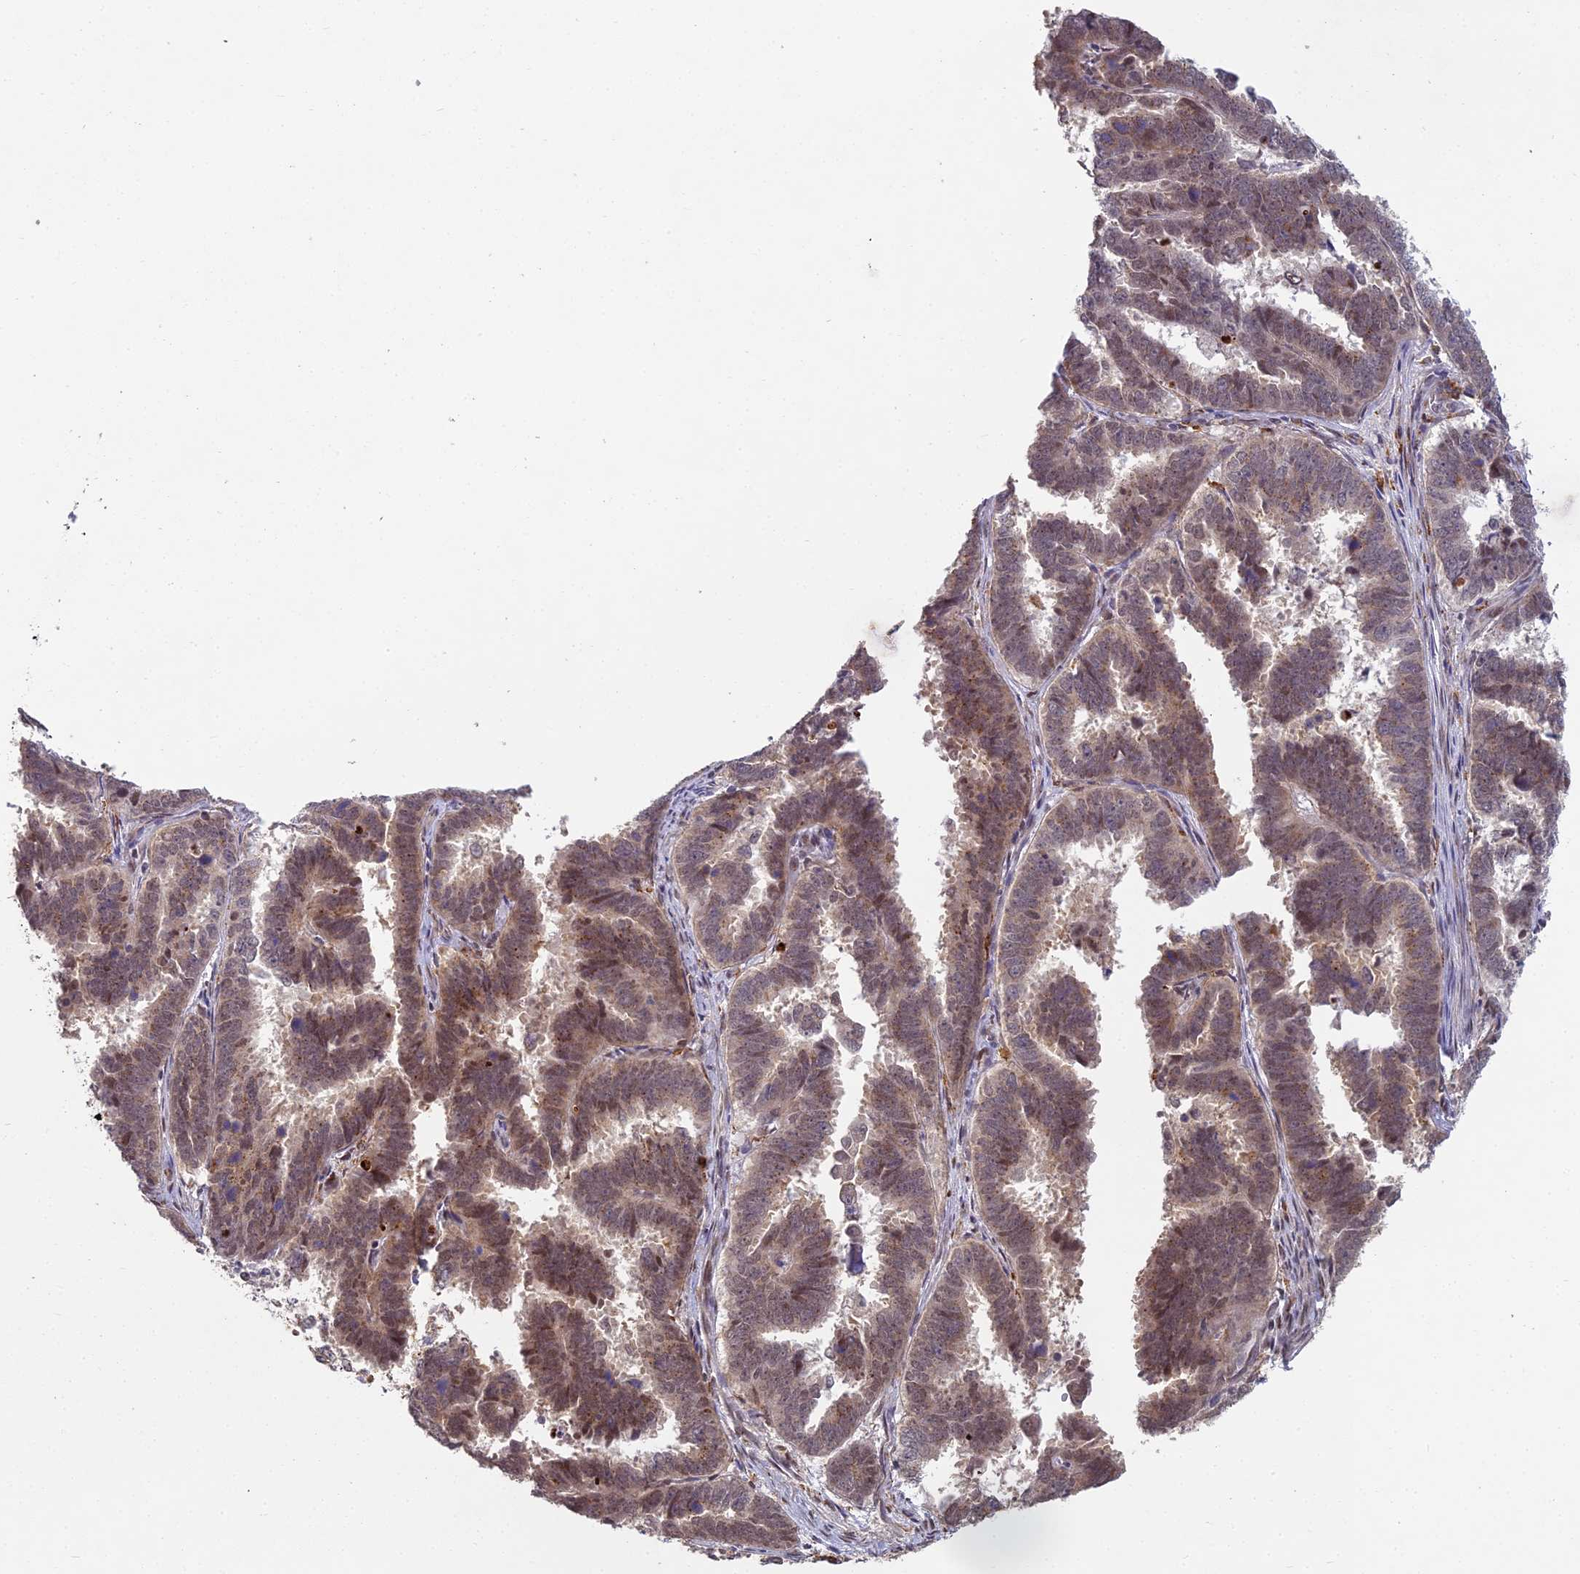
{"staining": {"intensity": "moderate", "quantity": ">75%", "location": "nuclear"}, "tissue": "endometrial cancer", "cell_type": "Tumor cells", "image_type": "cancer", "snomed": [{"axis": "morphology", "description": "Adenocarcinoma, NOS"}, {"axis": "topography", "description": "Endometrium"}], "caption": "DAB immunohistochemical staining of endometrial cancer (adenocarcinoma) reveals moderate nuclear protein expression in about >75% of tumor cells.", "gene": "ABHD17A", "patient": {"sex": "female", "age": 75}}